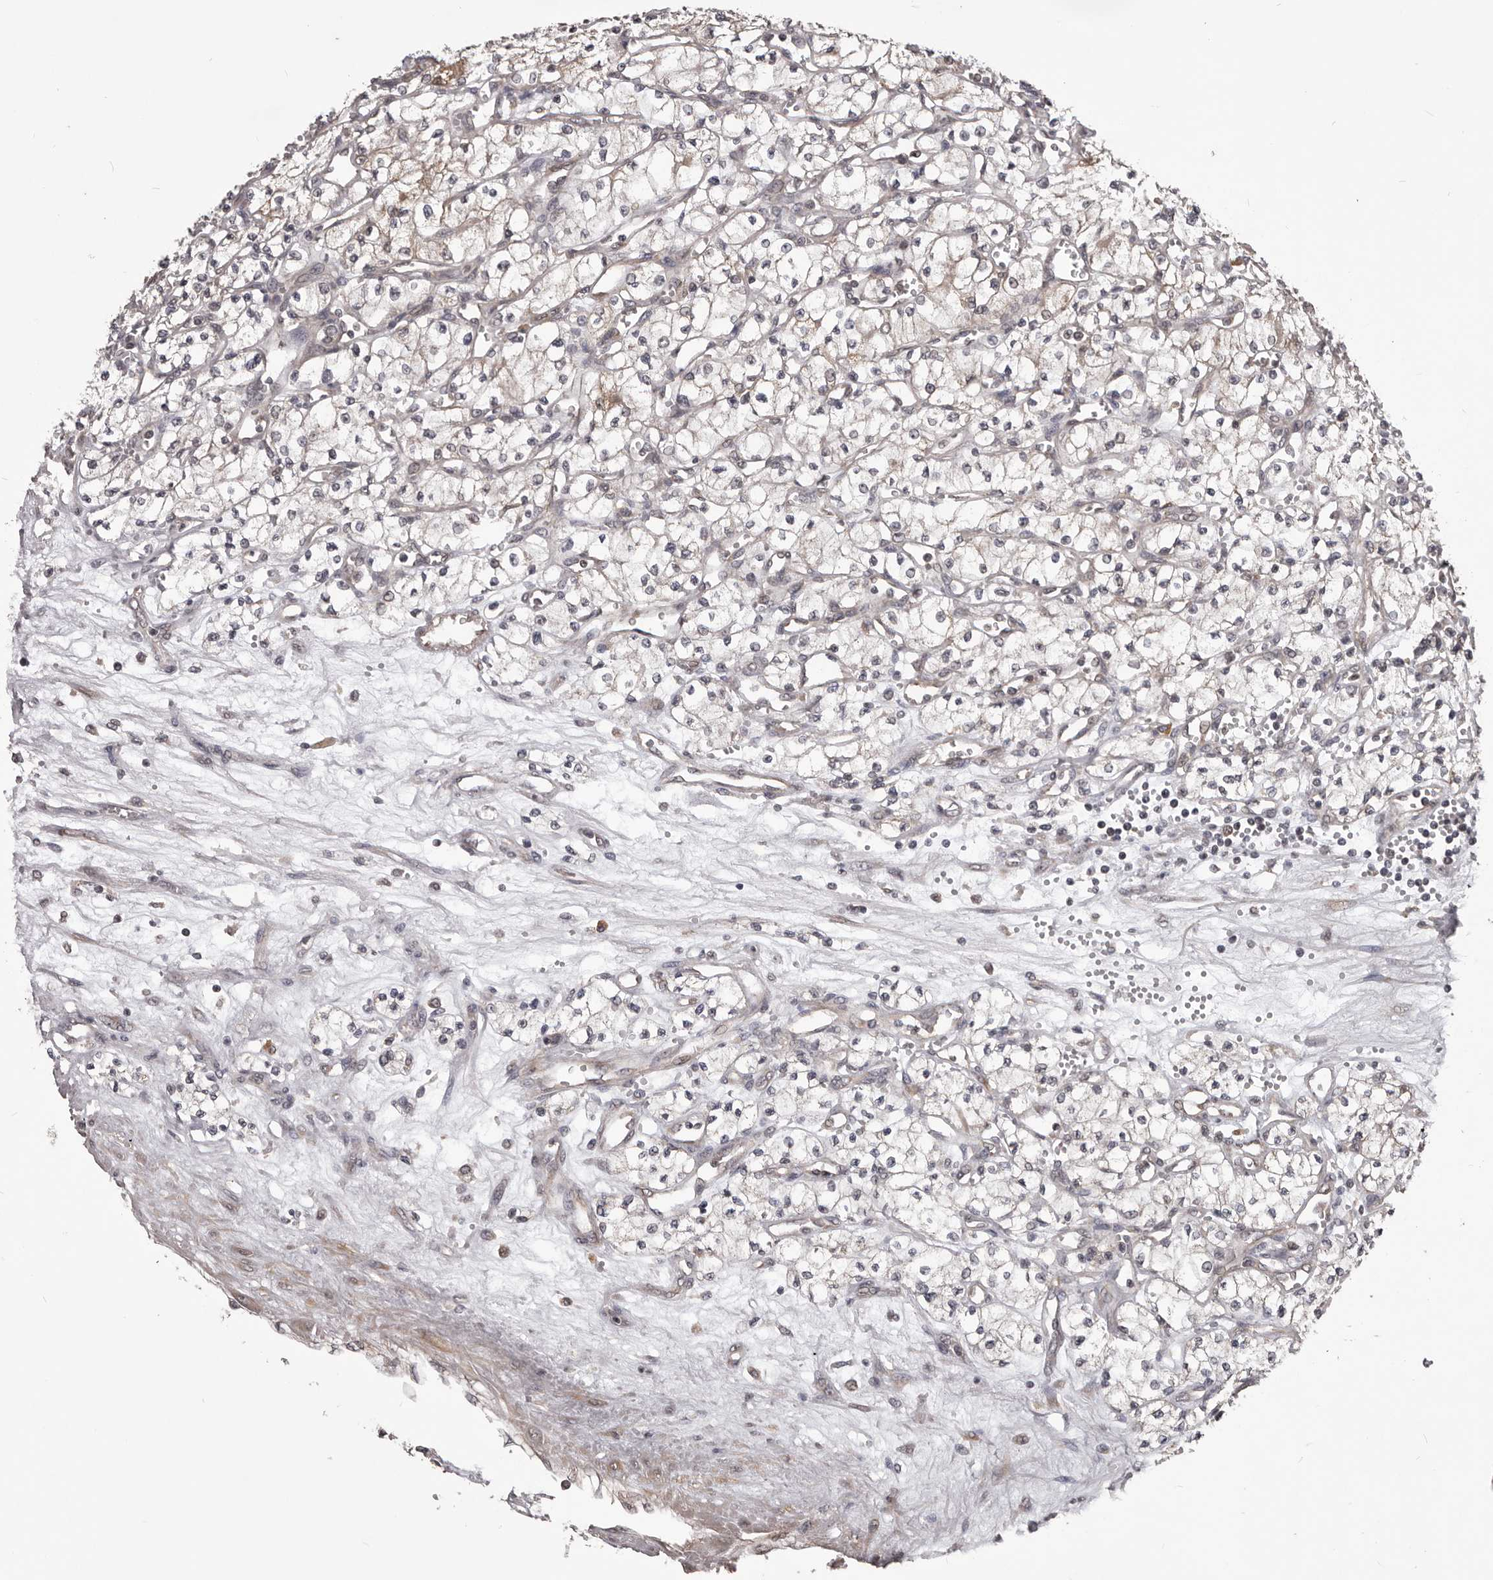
{"staining": {"intensity": "weak", "quantity": "<25%", "location": "cytoplasmic/membranous"}, "tissue": "renal cancer", "cell_type": "Tumor cells", "image_type": "cancer", "snomed": [{"axis": "morphology", "description": "Adenocarcinoma, NOS"}, {"axis": "topography", "description": "Kidney"}], "caption": "Tumor cells show no significant protein positivity in renal cancer.", "gene": "CELF3", "patient": {"sex": "male", "age": 59}}